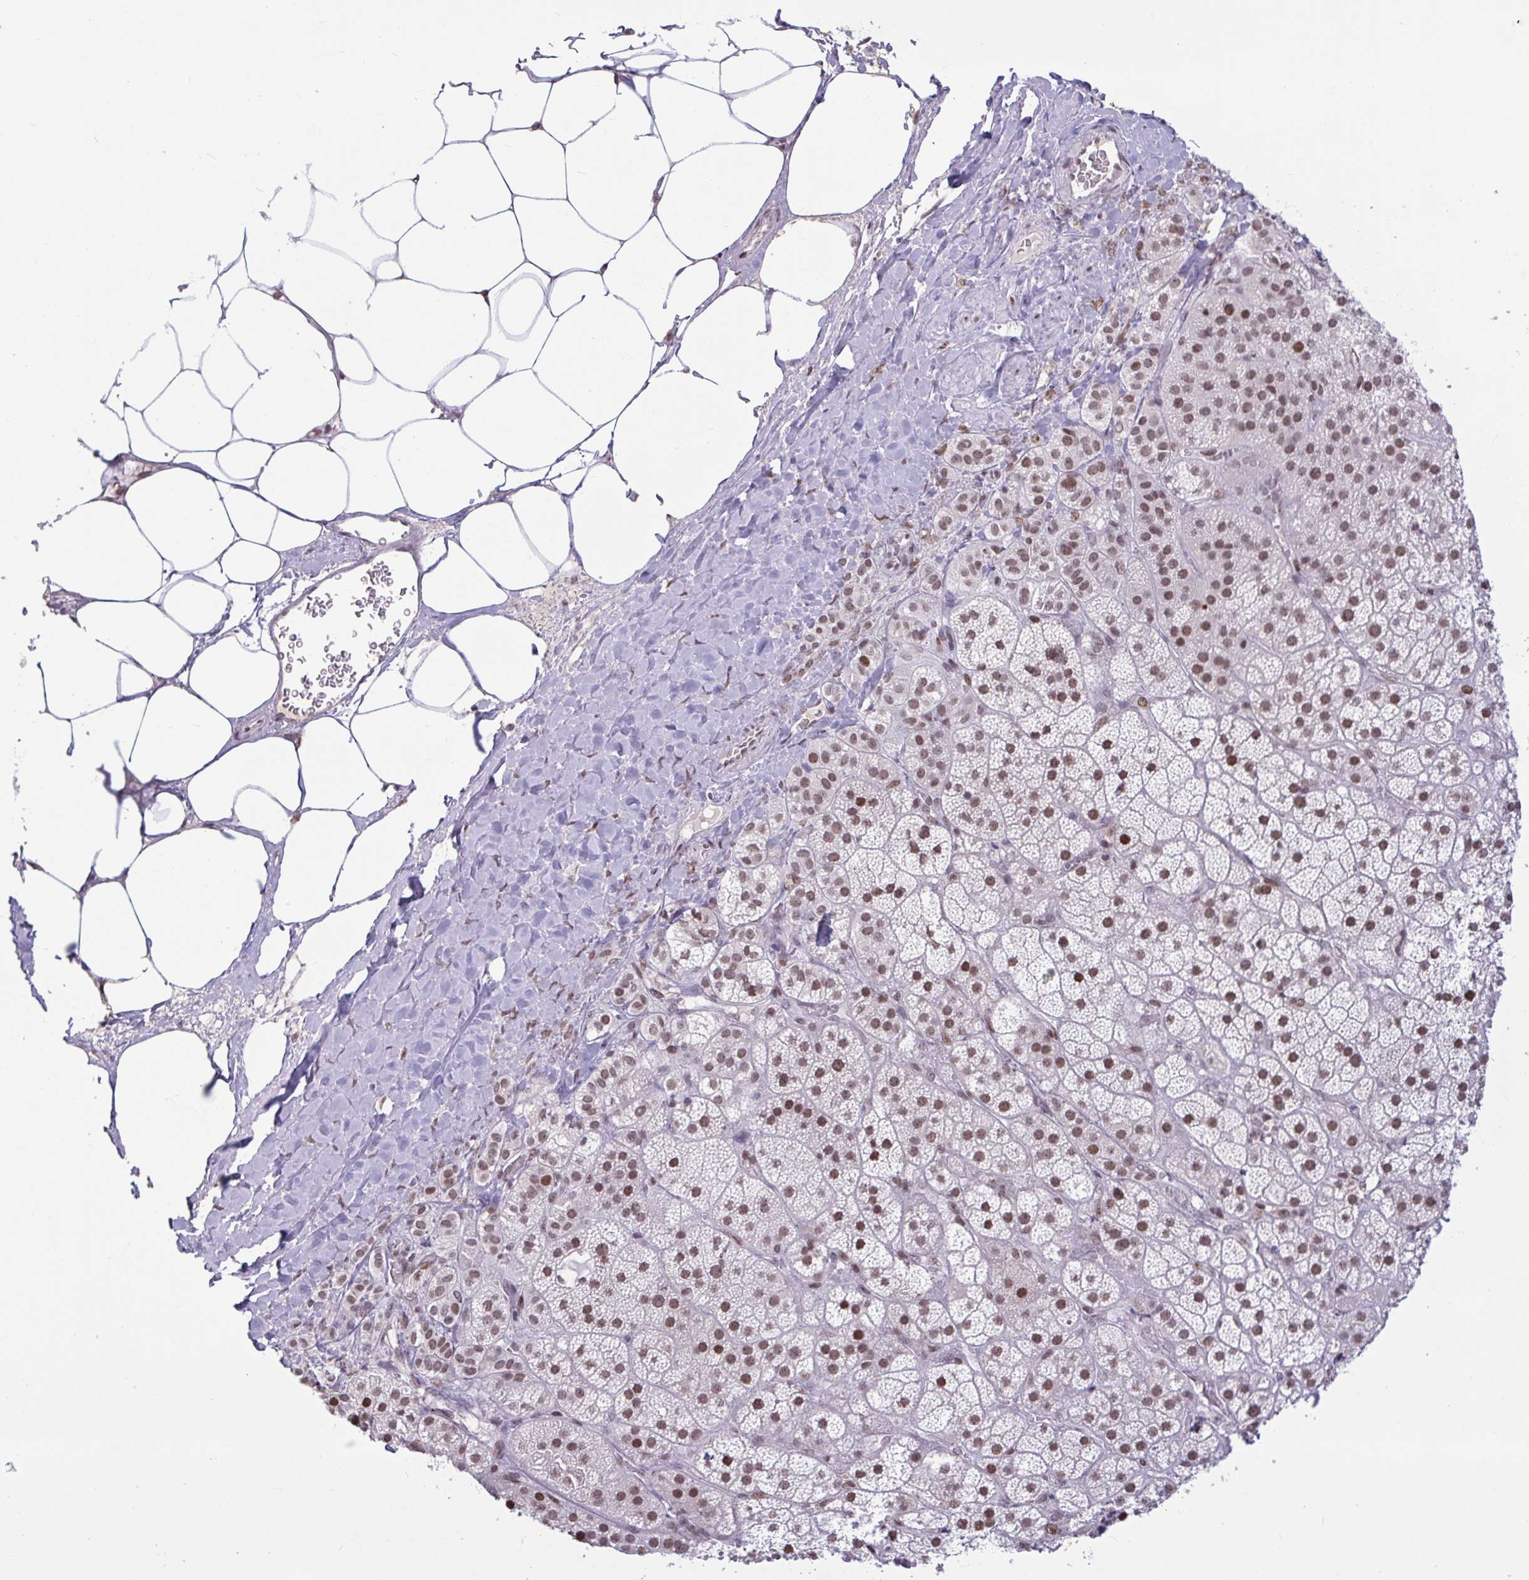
{"staining": {"intensity": "moderate", "quantity": ">75%", "location": "nuclear"}, "tissue": "adrenal gland", "cell_type": "Glandular cells", "image_type": "normal", "snomed": [{"axis": "morphology", "description": "Normal tissue, NOS"}, {"axis": "topography", "description": "Adrenal gland"}], "caption": "IHC image of benign adrenal gland: adrenal gland stained using immunohistochemistry demonstrates medium levels of moderate protein expression localized specifically in the nuclear of glandular cells, appearing as a nuclear brown color.", "gene": "CBFA2T2", "patient": {"sex": "male", "age": 57}}